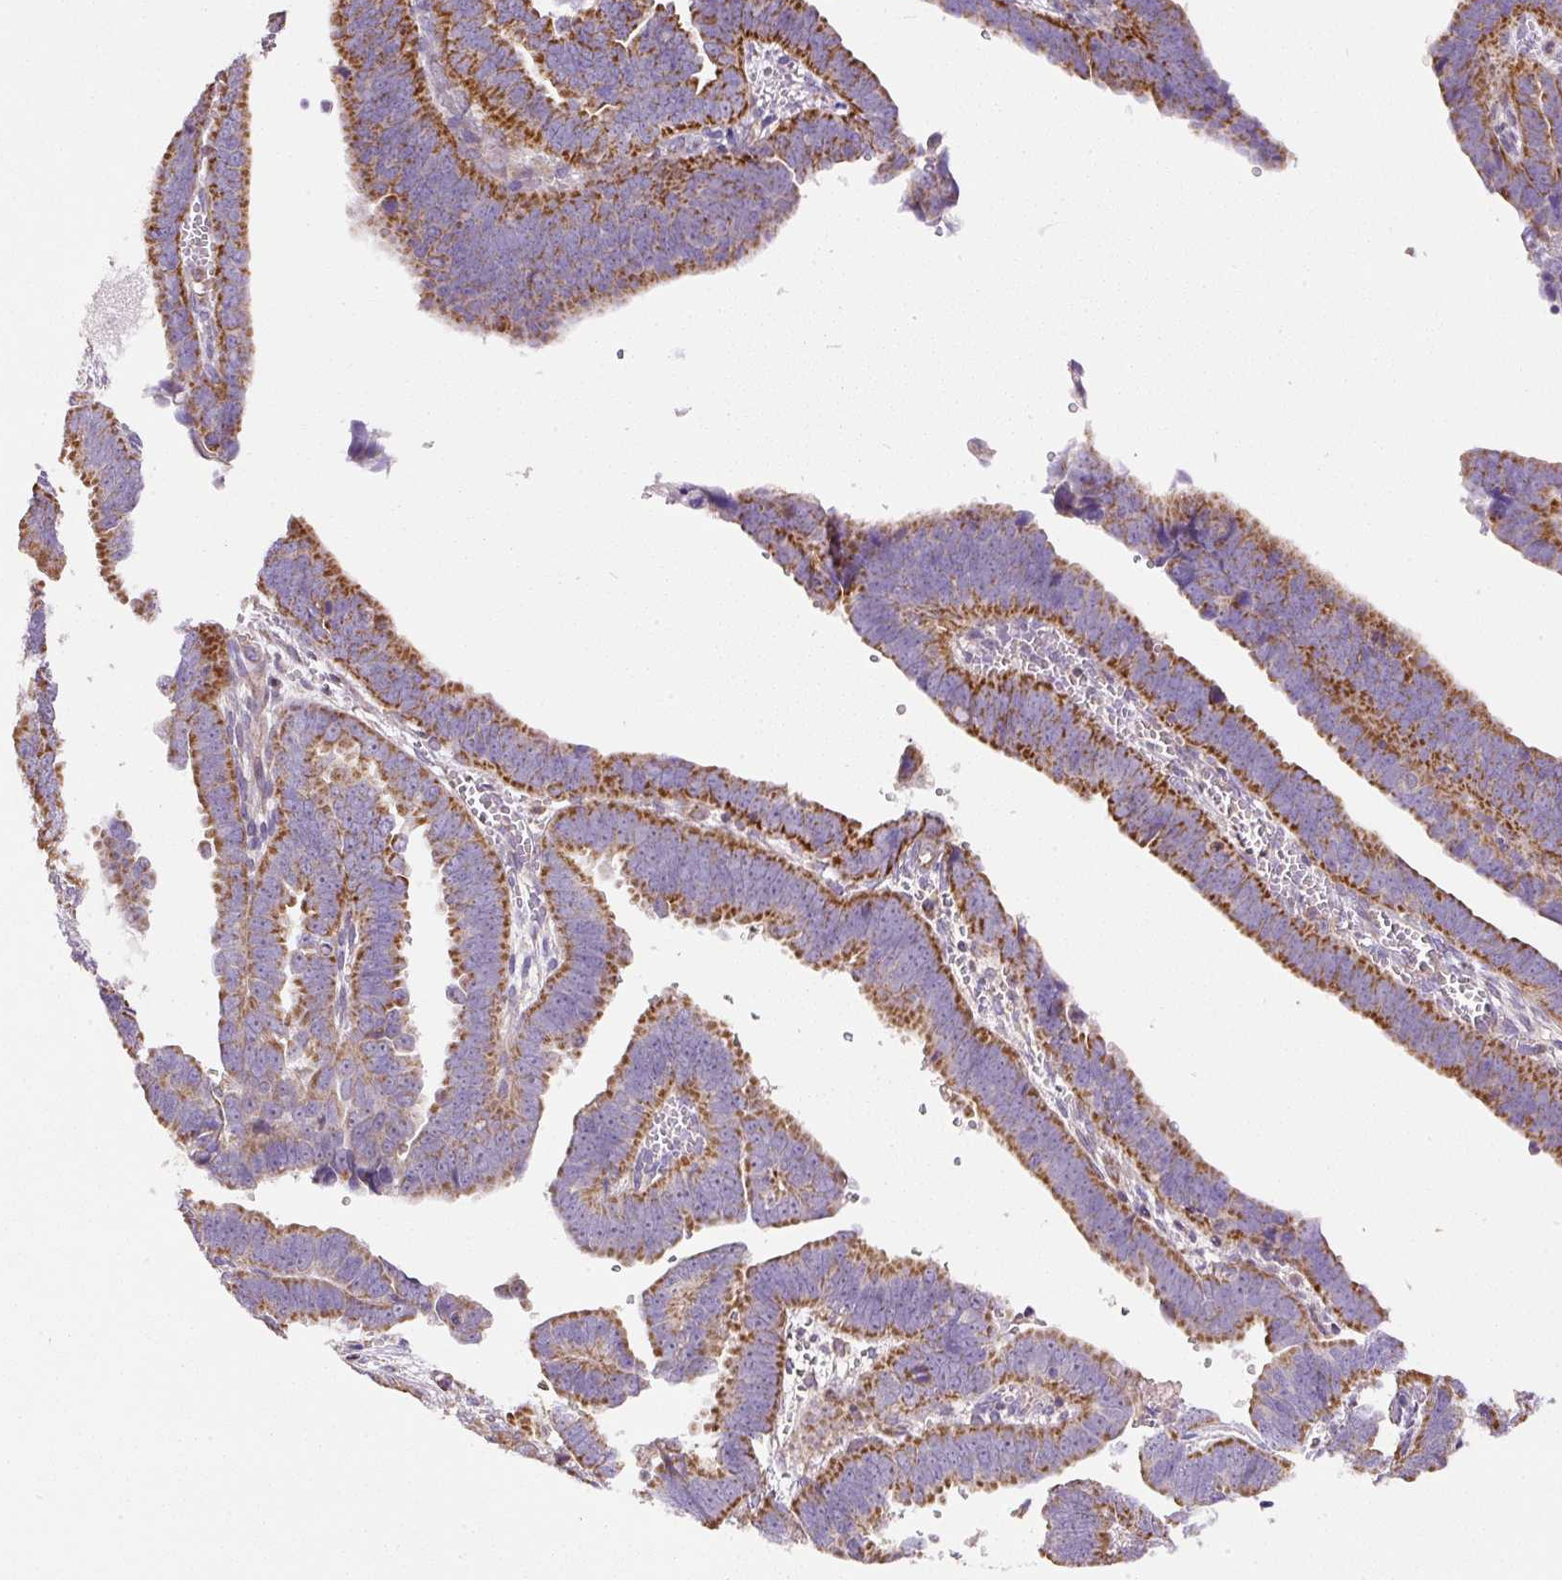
{"staining": {"intensity": "strong", "quantity": ">75%", "location": "cytoplasmic/membranous"}, "tissue": "endometrial cancer", "cell_type": "Tumor cells", "image_type": "cancer", "snomed": [{"axis": "morphology", "description": "Adenocarcinoma, NOS"}, {"axis": "topography", "description": "Endometrium"}], "caption": "Immunohistochemistry of endometrial cancer reveals high levels of strong cytoplasmic/membranous expression in approximately >75% of tumor cells.", "gene": "NDUFAF2", "patient": {"sex": "female", "age": 75}}